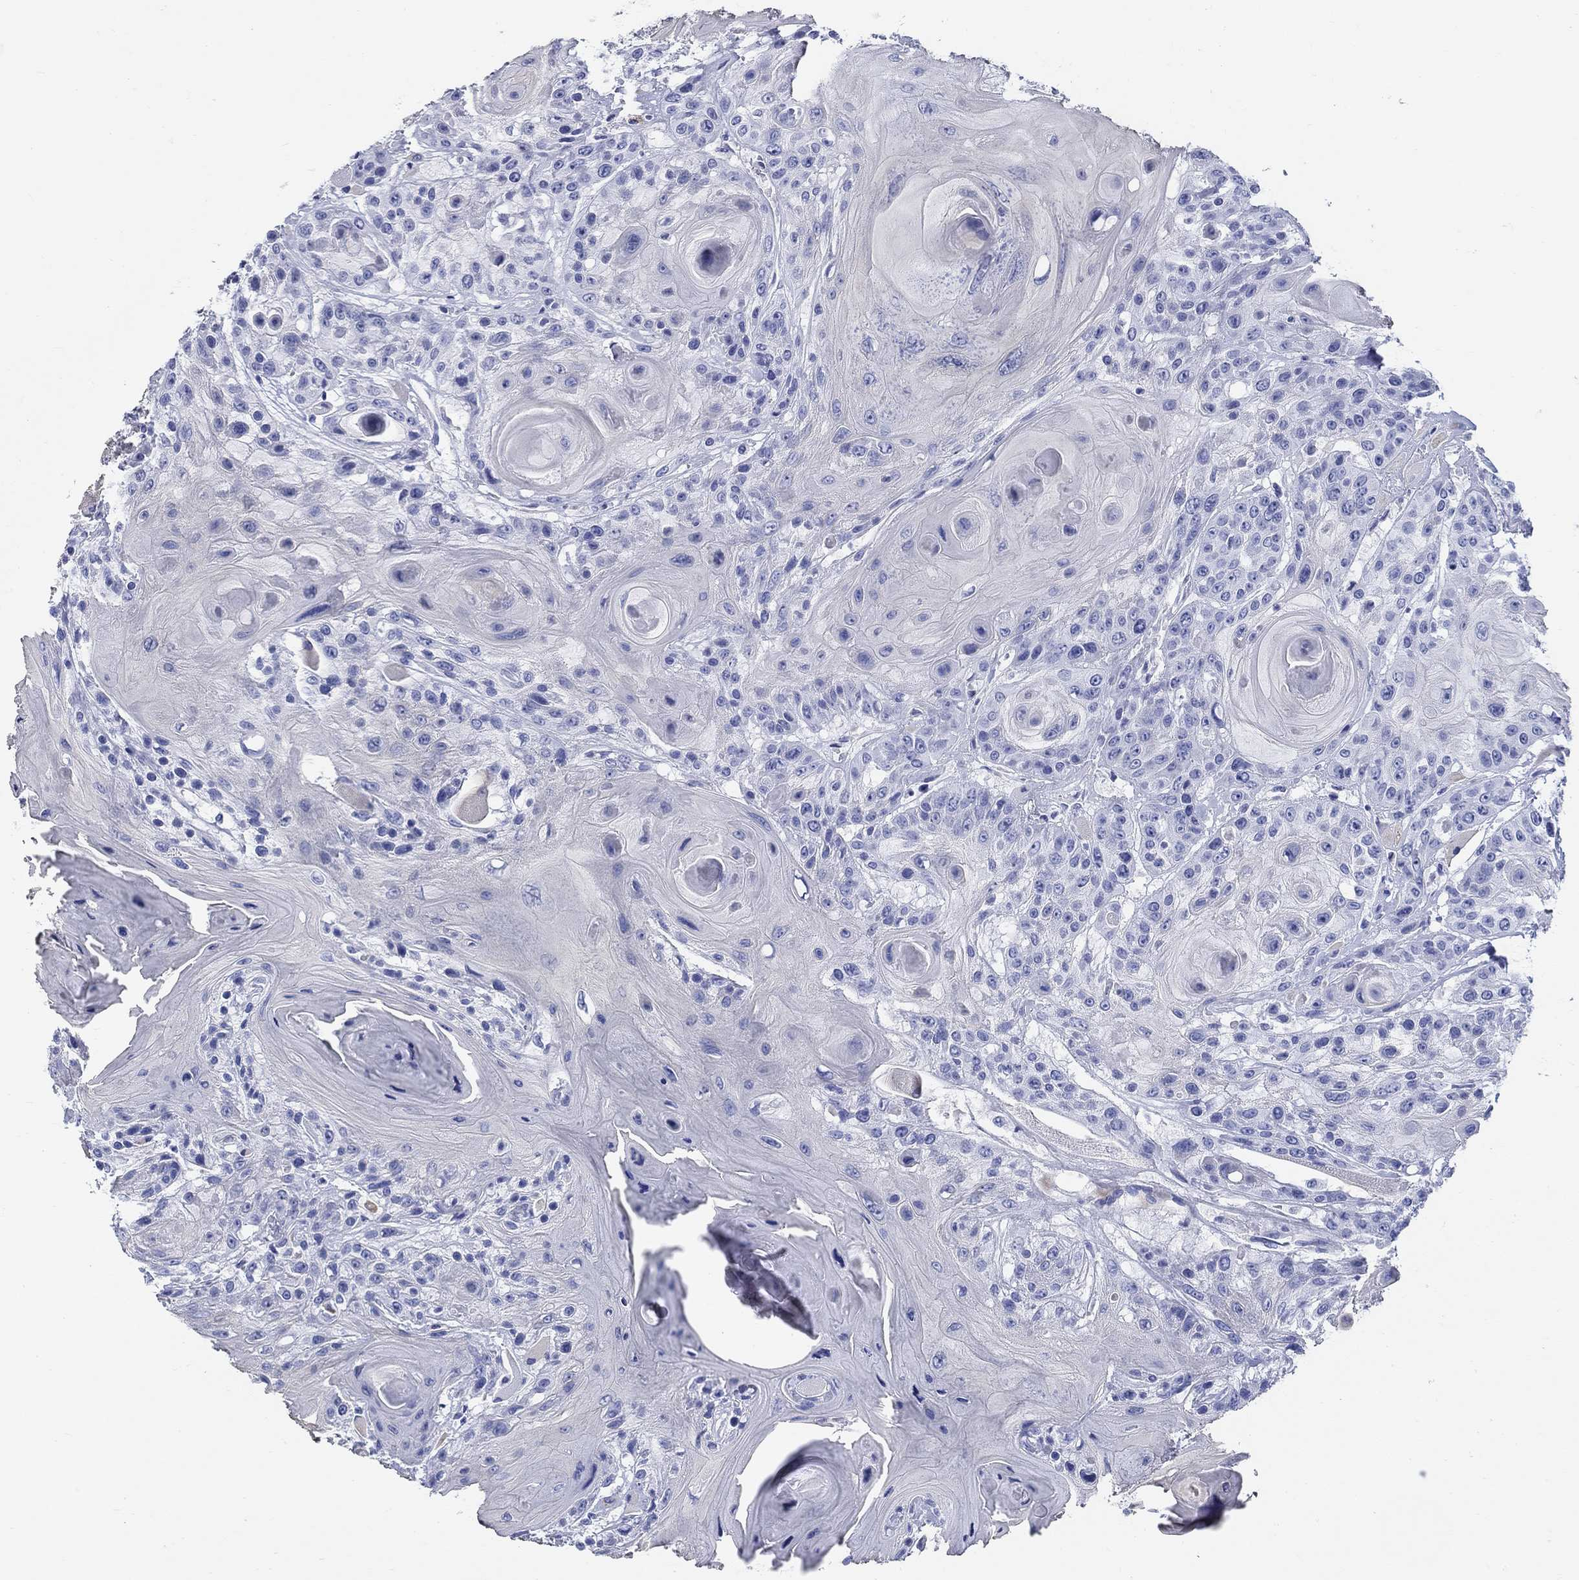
{"staining": {"intensity": "negative", "quantity": "none", "location": "none"}, "tissue": "head and neck cancer", "cell_type": "Tumor cells", "image_type": "cancer", "snomed": [{"axis": "morphology", "description": "Squamous cell carcinoma, NOS"}, {"axis": "topography", "description": "Head-Neck"}], "caption": "A photomicrograph of human squamous cell carcinoma (head and neck) is negative for staining in tumor cells.", "gene": "CRYGS", "patient": {"sex": "female", "age": 59}}